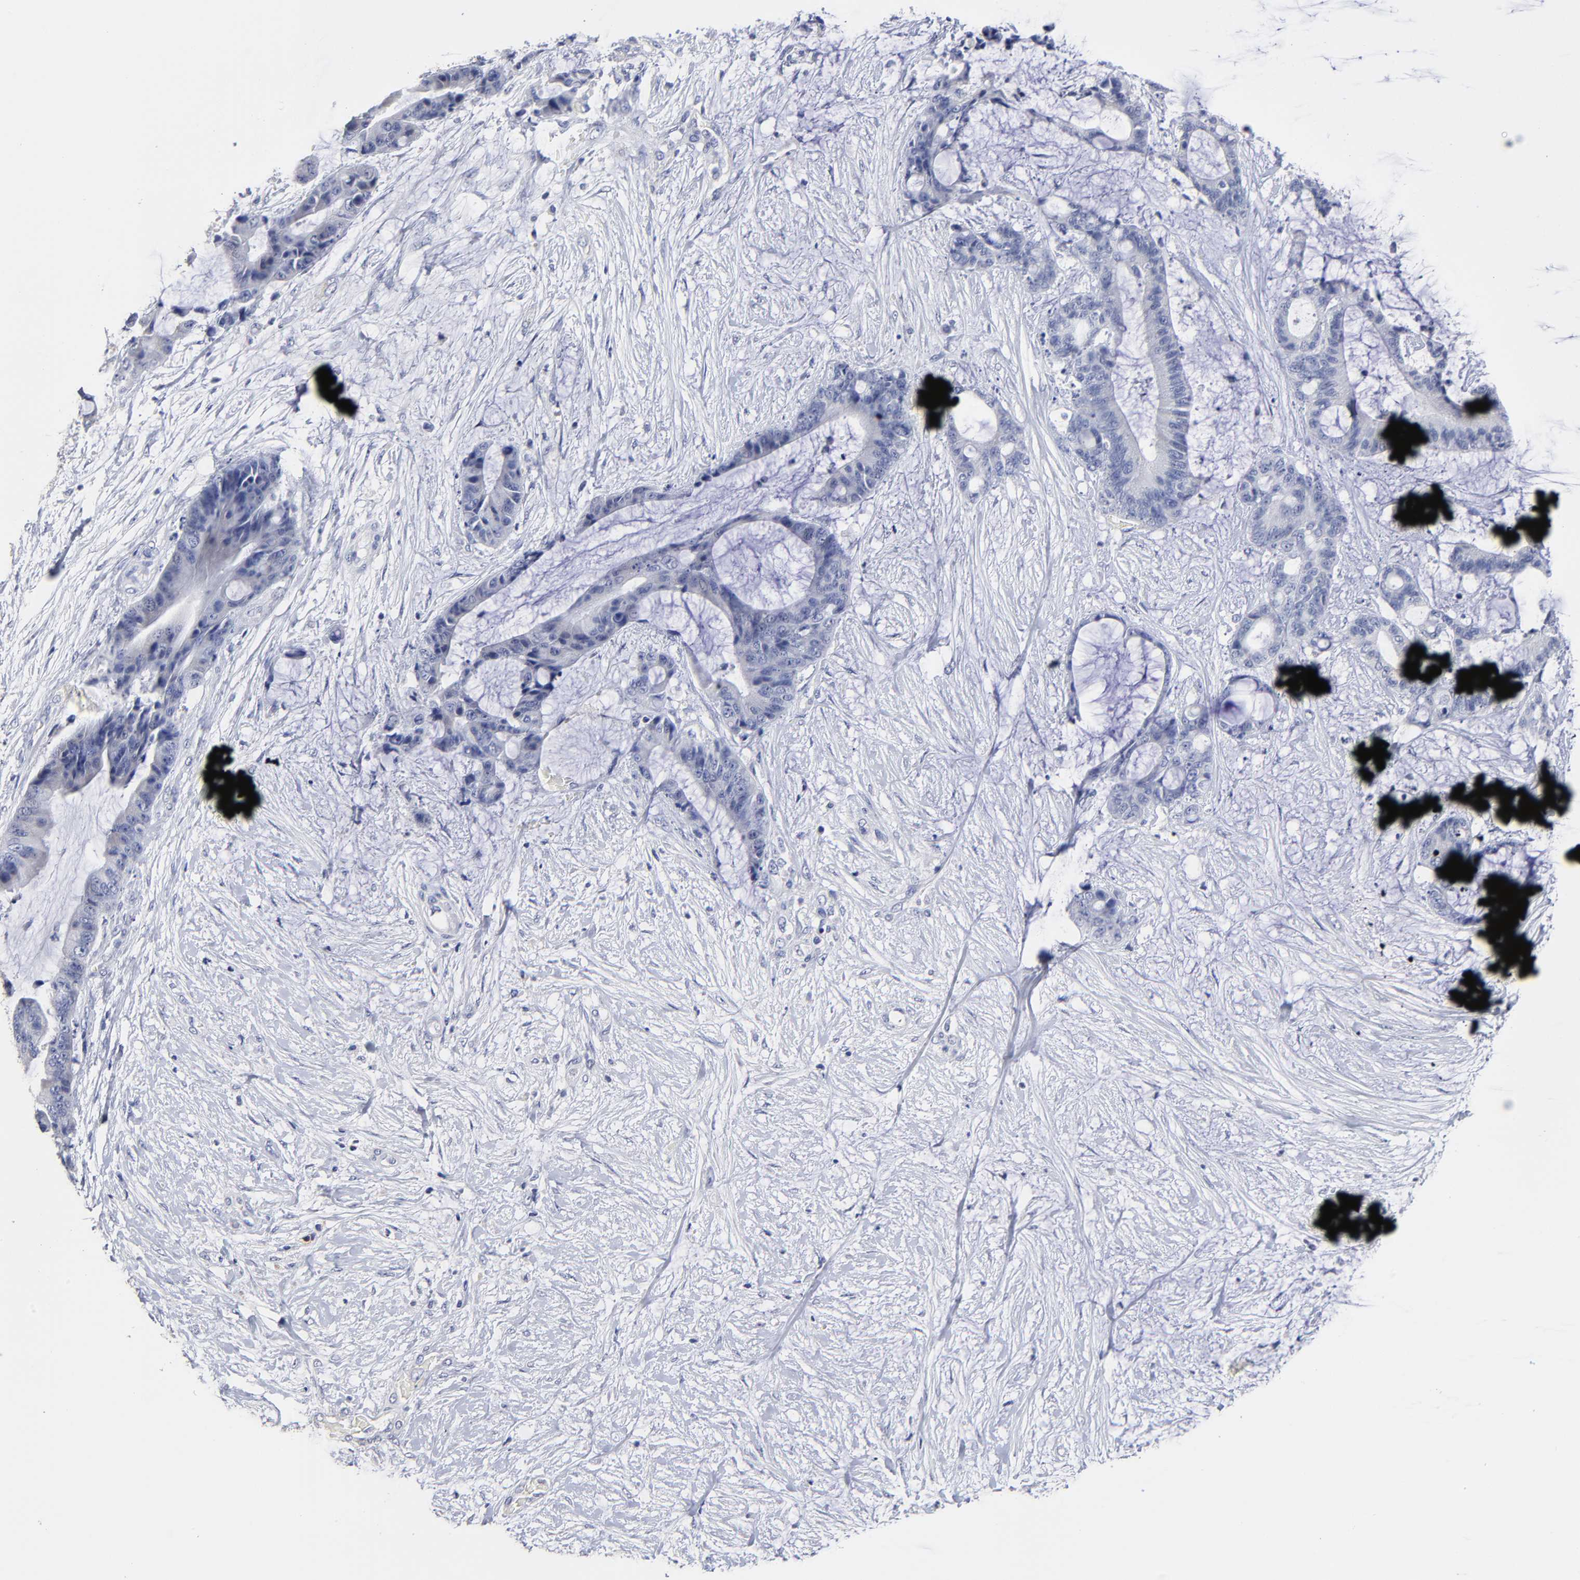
{"staining": {"intensity": "negative", "quantity": "none", "location": "none"}, "tissue": "liver cancer", "cell_type": "Tumor cells", "image_type": "cancer", "snomed": [{"axis": "morphology", "description": "Cholangiocarcinoma"}, {"axis": "topography", "description": "Liver"}], "caption": "The histopathology image reveals no staining of tumor cells in cholangiocarcinoma (liver).", "gene": "TRAT1", "patient": {"sex": "female", "age": 73}}